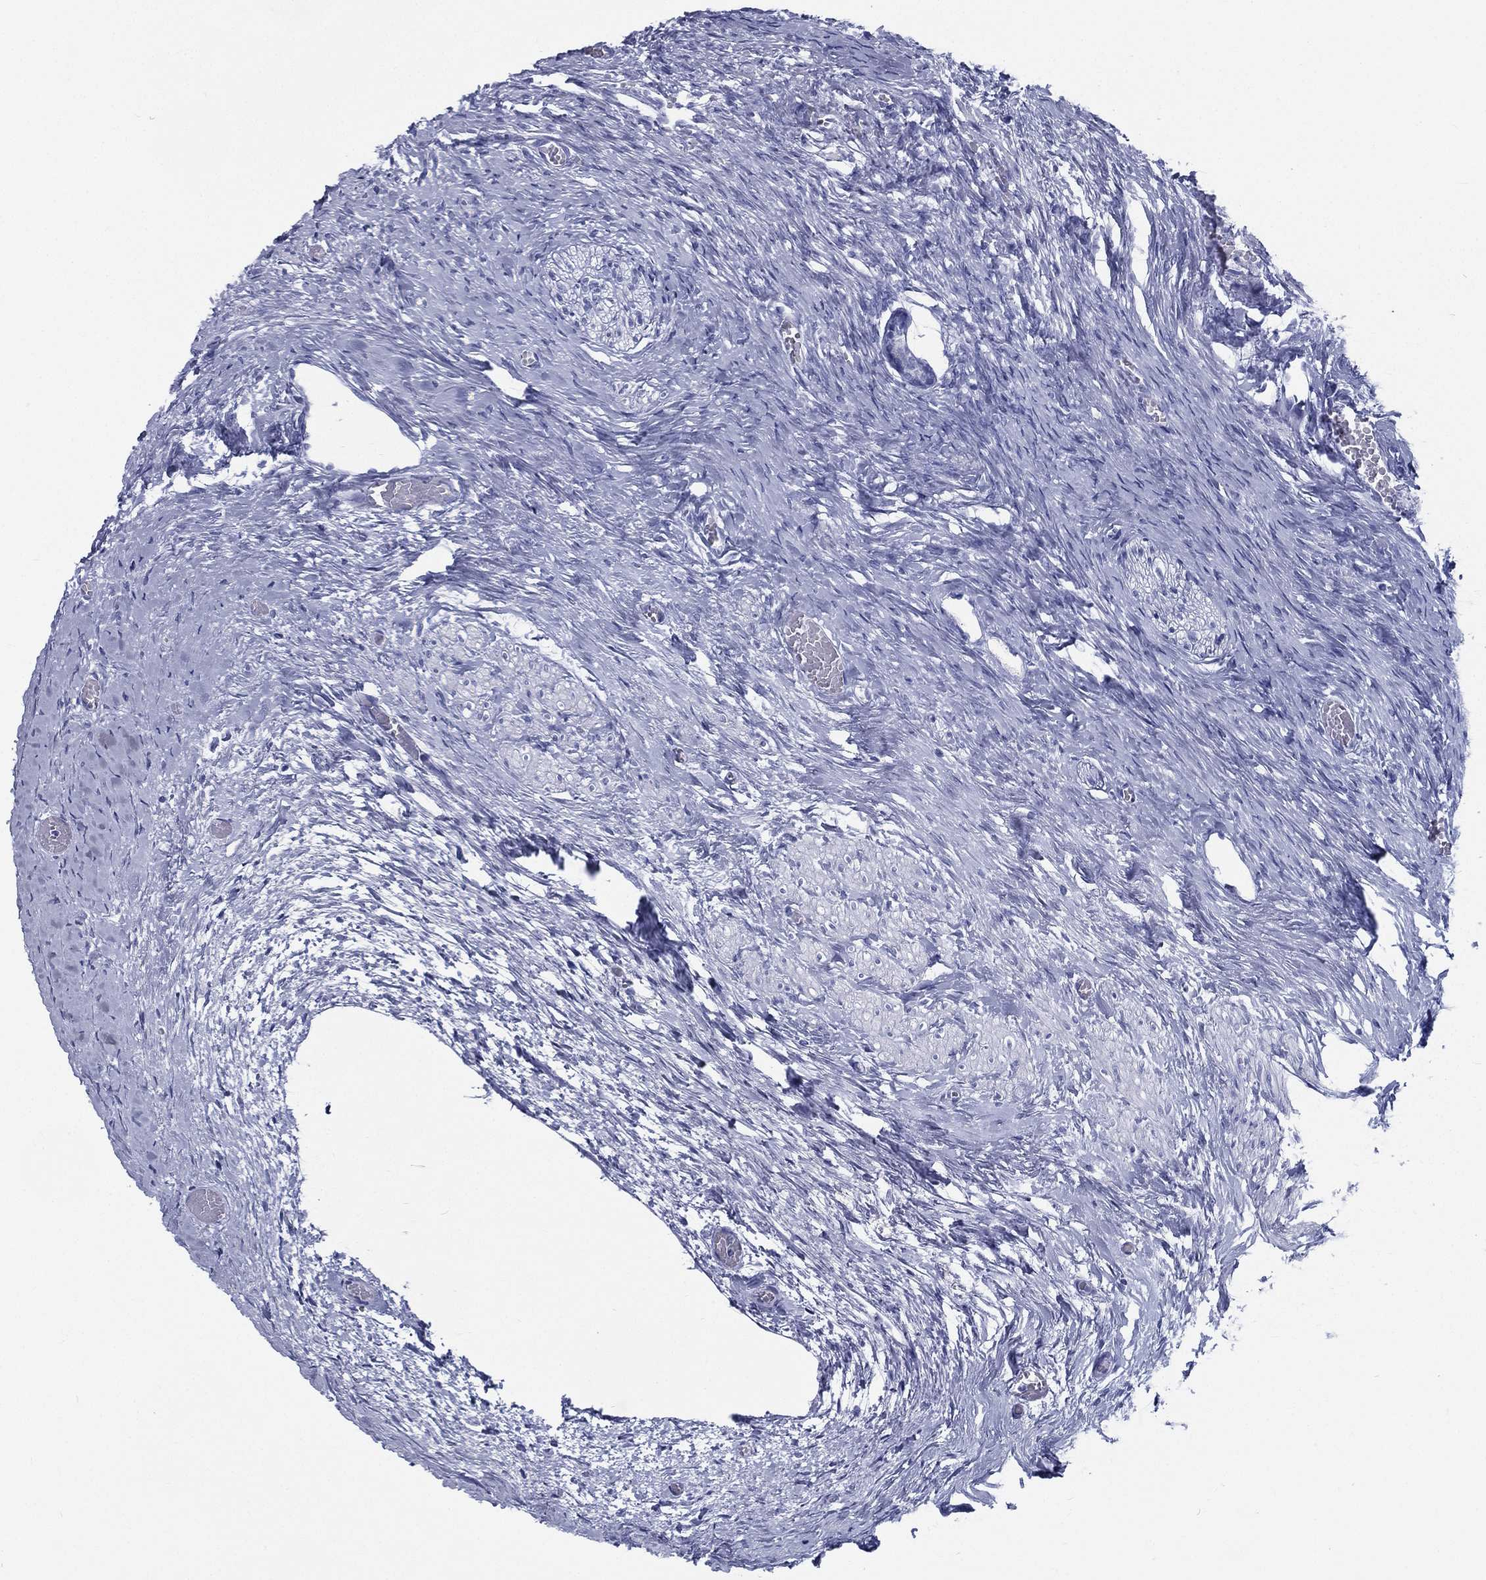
{"staining": {"intensity": "negative", "quantity": "none", "location": "none"}, "tissue": "ovary", "cell_type": "Follicle cells", "image_type": "normal", "snomed": [{"axis": "morphology", "description": "Normal tissue, NOS"}, {"axis": "topography", "description": "Ovary"}], "caption": "DAB (3,3'-diaminobenzidine) immunohistochemical staining of unremarkable ovary reveals no significant positivity in follicle cells. (DAB immunohistochemistry visualized using brightfield microscopy, high magnification).", "gene": "RSPH4A", "patient": {"sex": "female", "age": 27}}